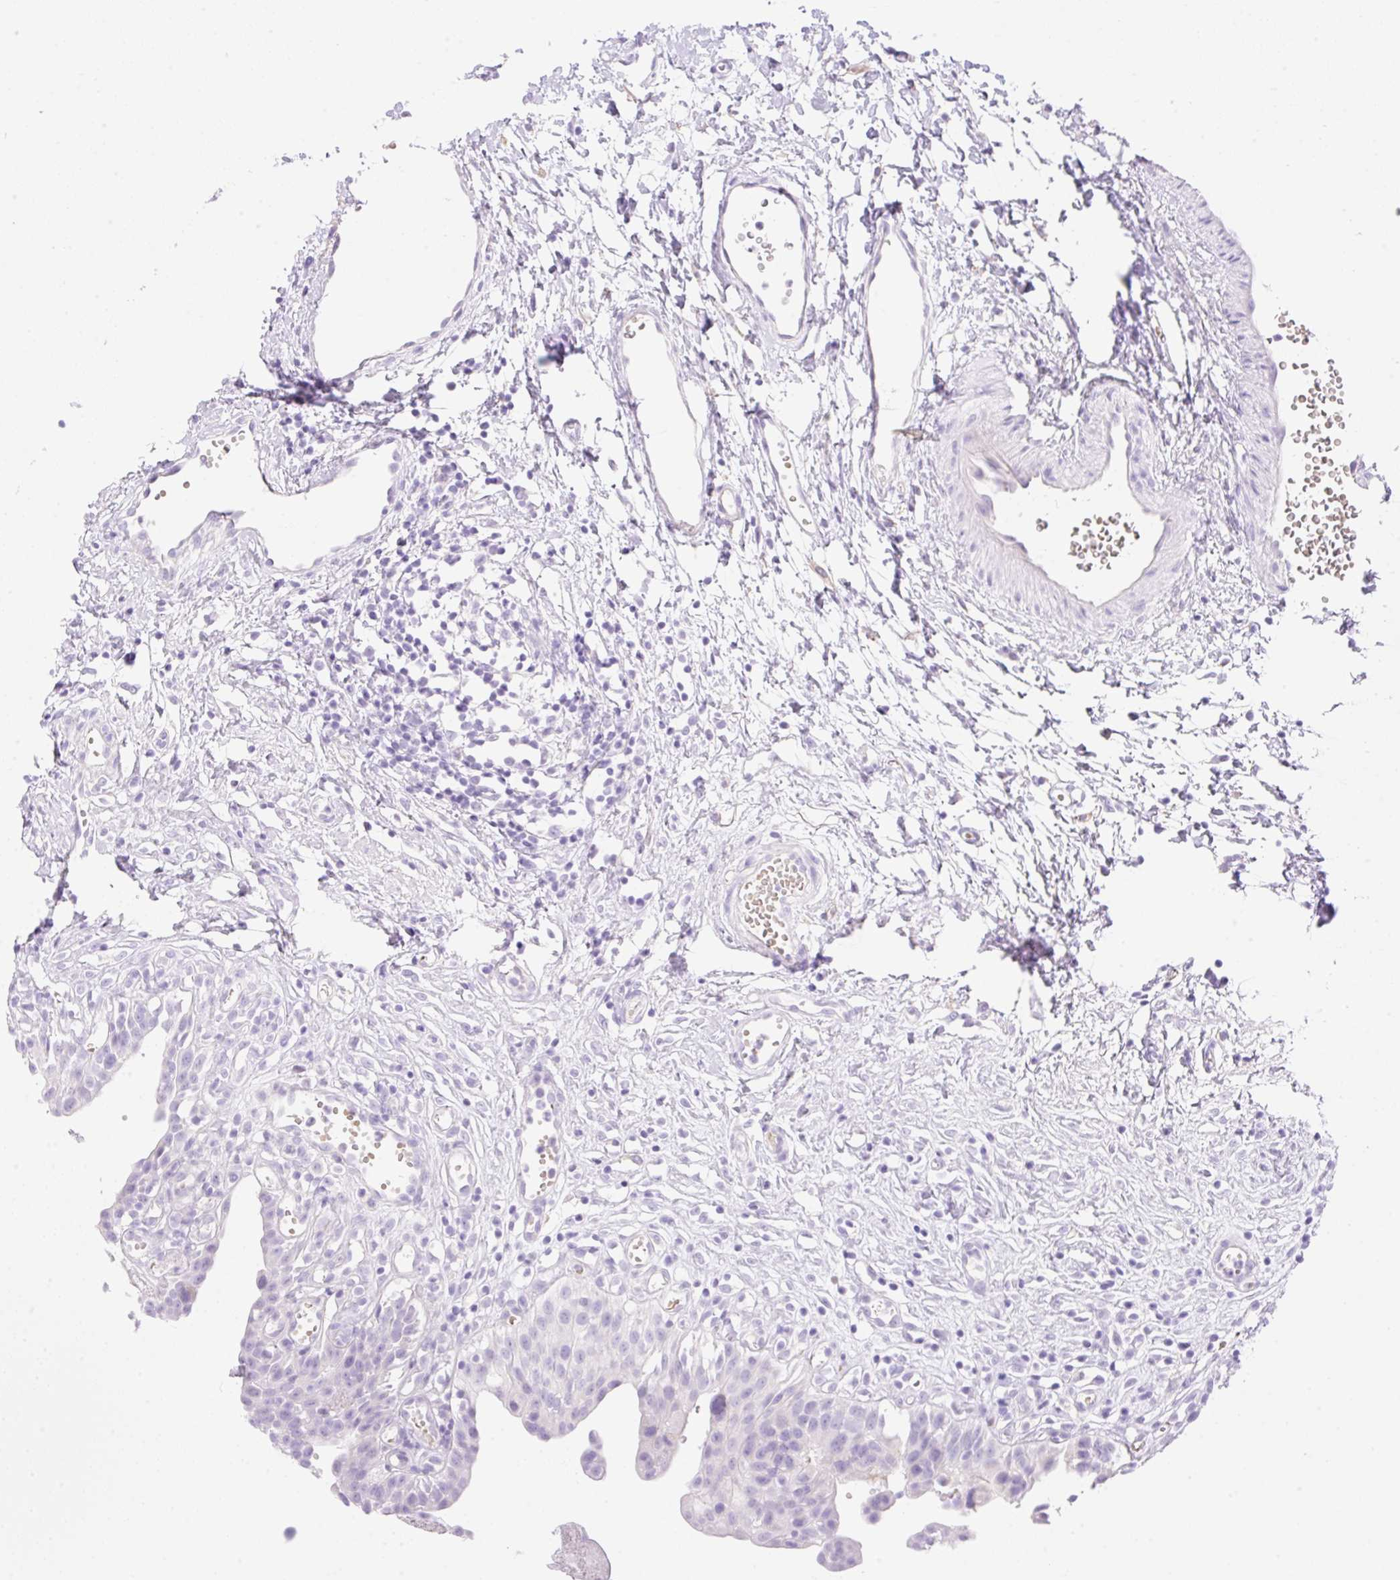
{"staining": {"intensity": "negative", "quantity": "none", "location": "none"}, "tissue": "urinary bladder", "cell_type": "Urothelial cells", "image_type": "normal", "snomed": [{"axis": "morphology", "description": "Normal tissue, NOS"}, {"axis": "topography", "description": "Urinary bladder"}], "caption": "Urinary bladder was stained to show a protein in brown. There is no significant positivity in urothelial cells. (Stains: DAB immunohistochemistry with hematoxylin counter stain, Microscopy: brightfield microscopy at high magnification).", "gene": "CDX1", "patient": {"sex": "male", "age": 51}}